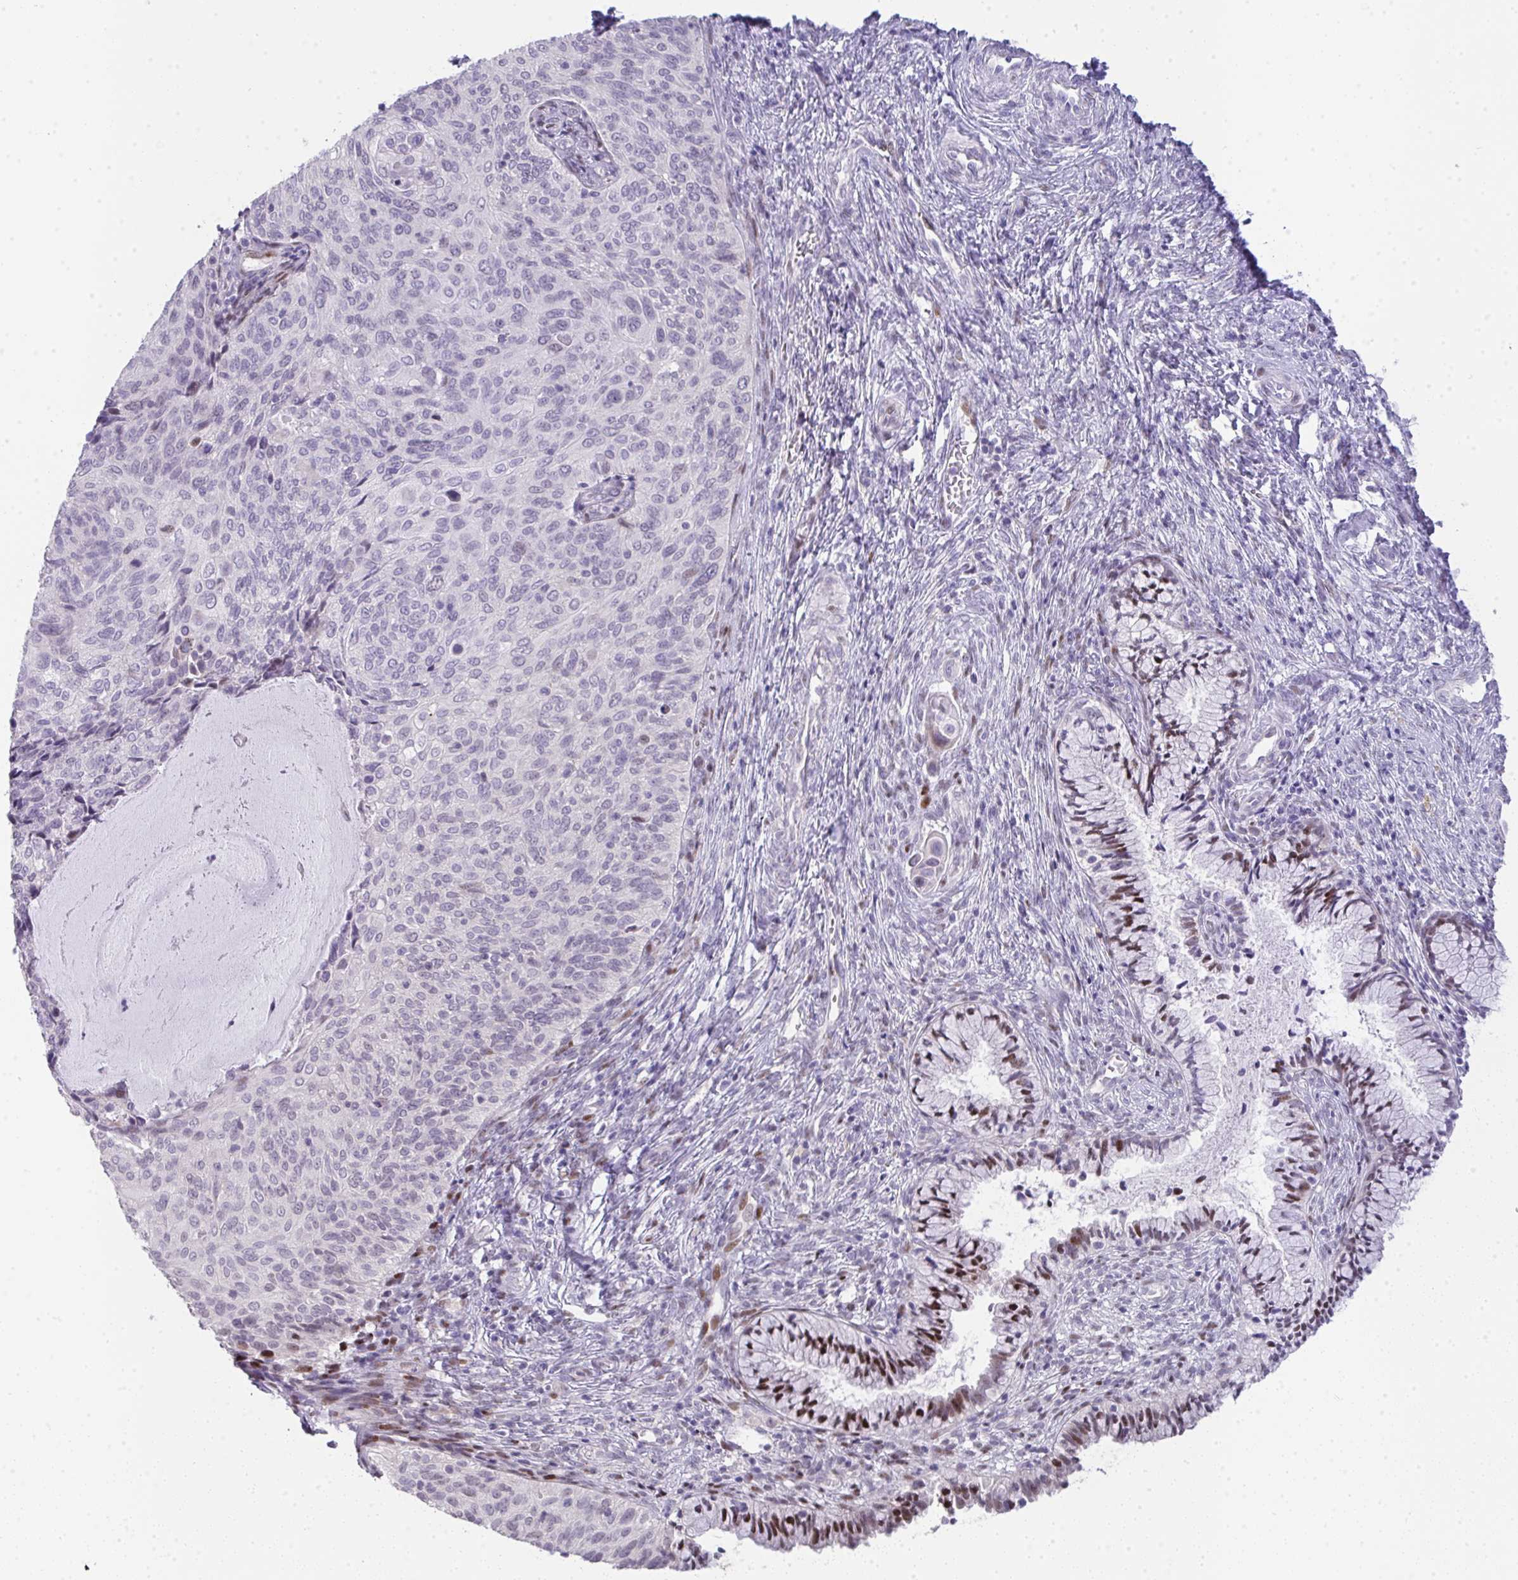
{"staining": {"intensity": "negative", "quantity": "none", "location": "none"}, "tissue": "cervical cancer", "cell_type": "Tumor cells", "image_type": "cancer", "snomed": [{"axis": "morphology", "description": "Squamous cell carcinoma, NOS"}, {"axis": "topography", "description": "Cervix"}], "caption": "Tumor cells are negative for protein expression in human squamous cell carcinoma (cervical).", "gene": "GALNT16", "patient": {"sex": "female", "age": 49}}